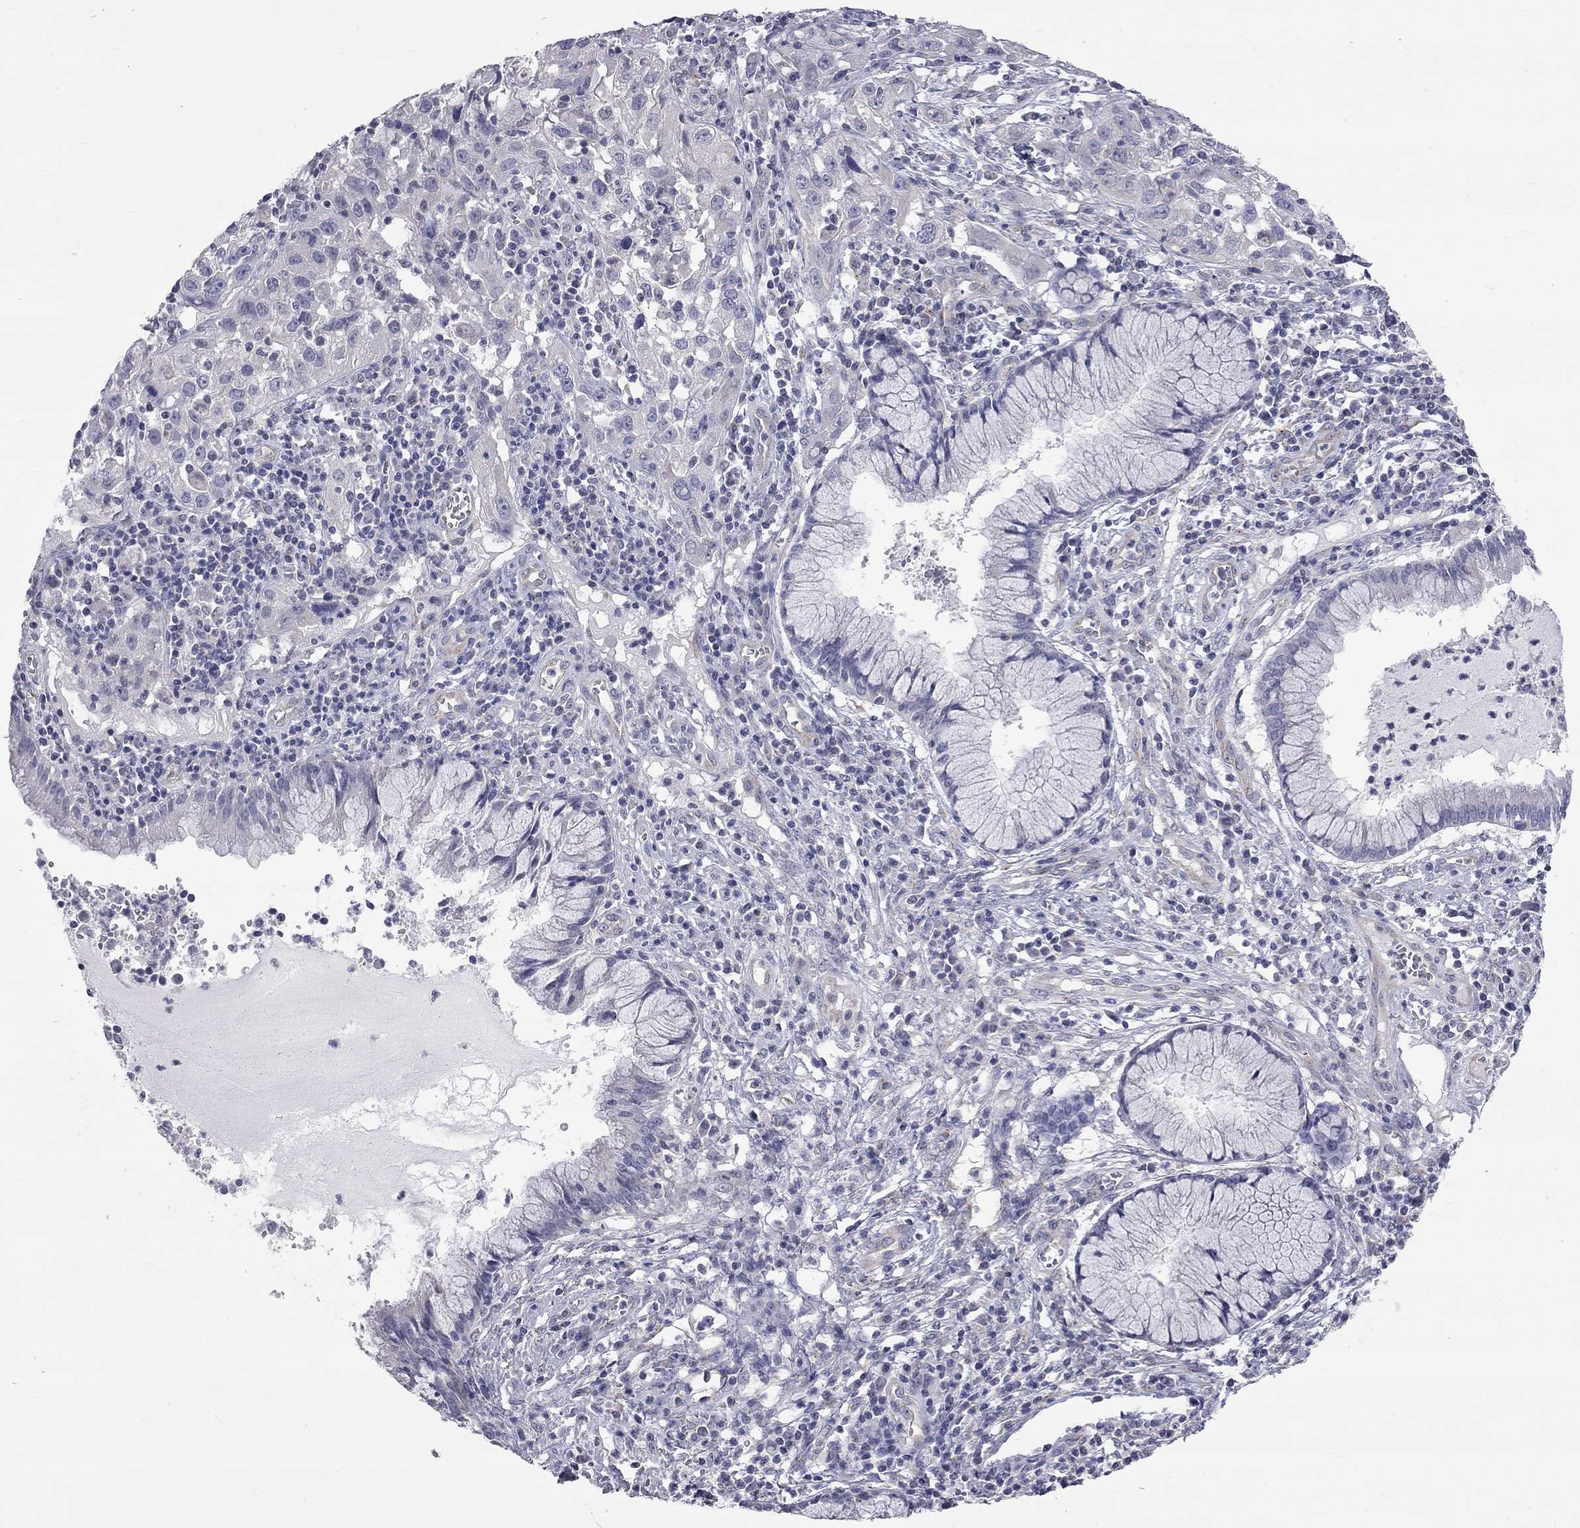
{"staining": {"intensity": "negative", "quantity": "none", "location": "none"}, "tissue": "cervical cancer", "cell_type": "Tumor cells", "image_type": "cancer", "snomed": [{"axis": "morphology", "description": "Squamous cell carcinoma, NOS"}, {"axis": "topography", "description": "Cervix"}], "caption": "Tumor cells are negative for protein expression in human cervical cancer (squamous cell carcinoma).", "gene": "OPRK1", "patient": {"sex": "female", "age": 32}}